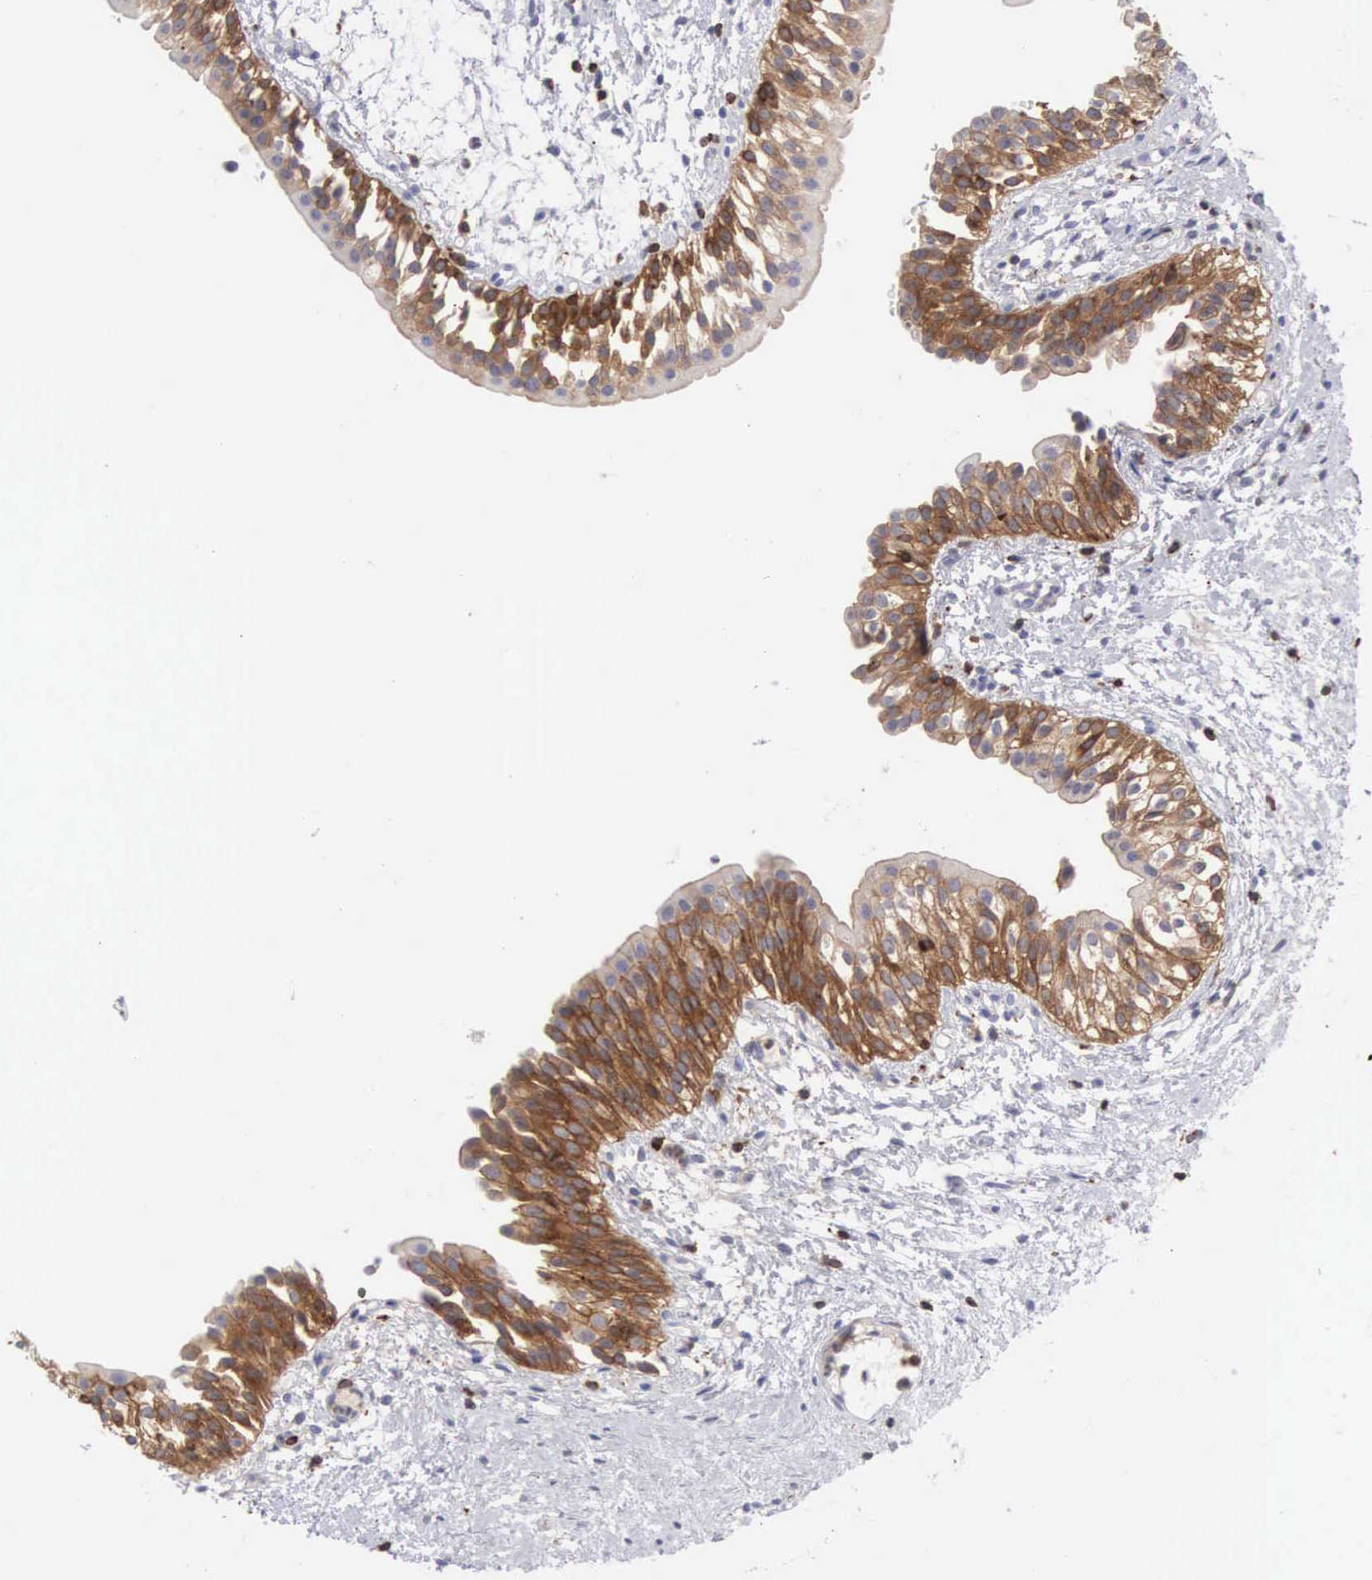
{"staining": {"intensity": "strong", "quantity": ">75%", "location": "cytoplasmic/membranous"}, "tissue": "urinary bladder", "cell_type": "Urothelial cells", "image_type": "normal", "snomed": [{"axis": "morphology", "description": "Normal tissue, NOS"}, {"axis": "topography", "description": "Urinary bladder"}], "caption": "Immunohistochemical staining of normal human urinary bladder reveals >75% levels of strong cytoplasmic/membranous protein staining in about >75% of urothelial cells.", "gene": "ENSG00000285304", "patient": {"sex": "male", "age": 48}}